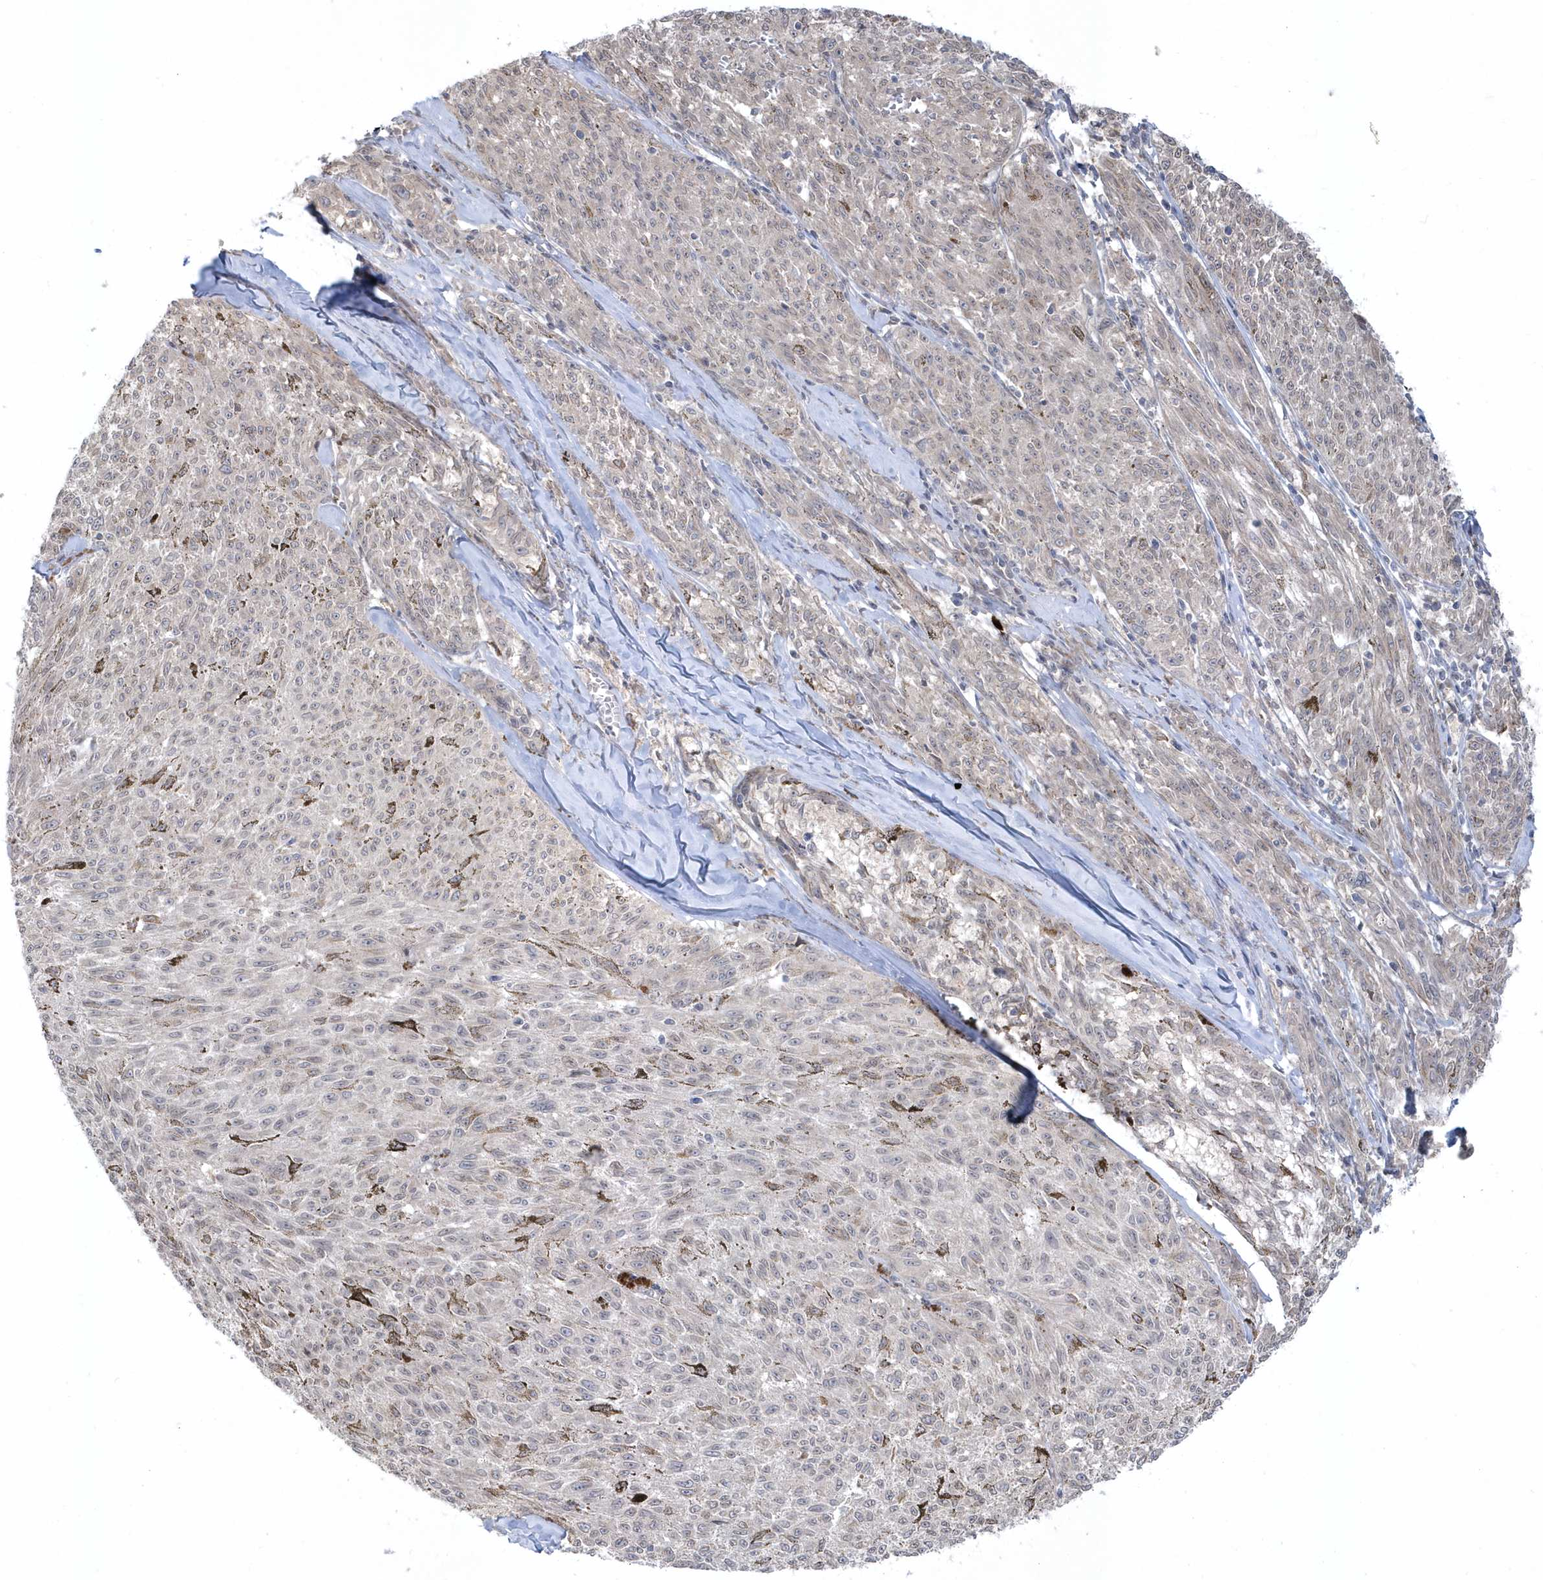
{"staining": {"intensity": "negative", "quantity": "none", "location": "none"}, "tissue": "melanoma", "cell_type": "Tumor cells", "image_type": "cancer", "snomed": [{"axis": "morphology", "description": "Malignant melanoma, NOS"}, {"axis": "topography", "description": "Skin"}], "caption": "DAB immunohistochemical staining of human malignant melanoma exhibits no significant positivity in tumor cells.", "gene": "DHX57", "patient": {"sex": "female", "age": 72}}